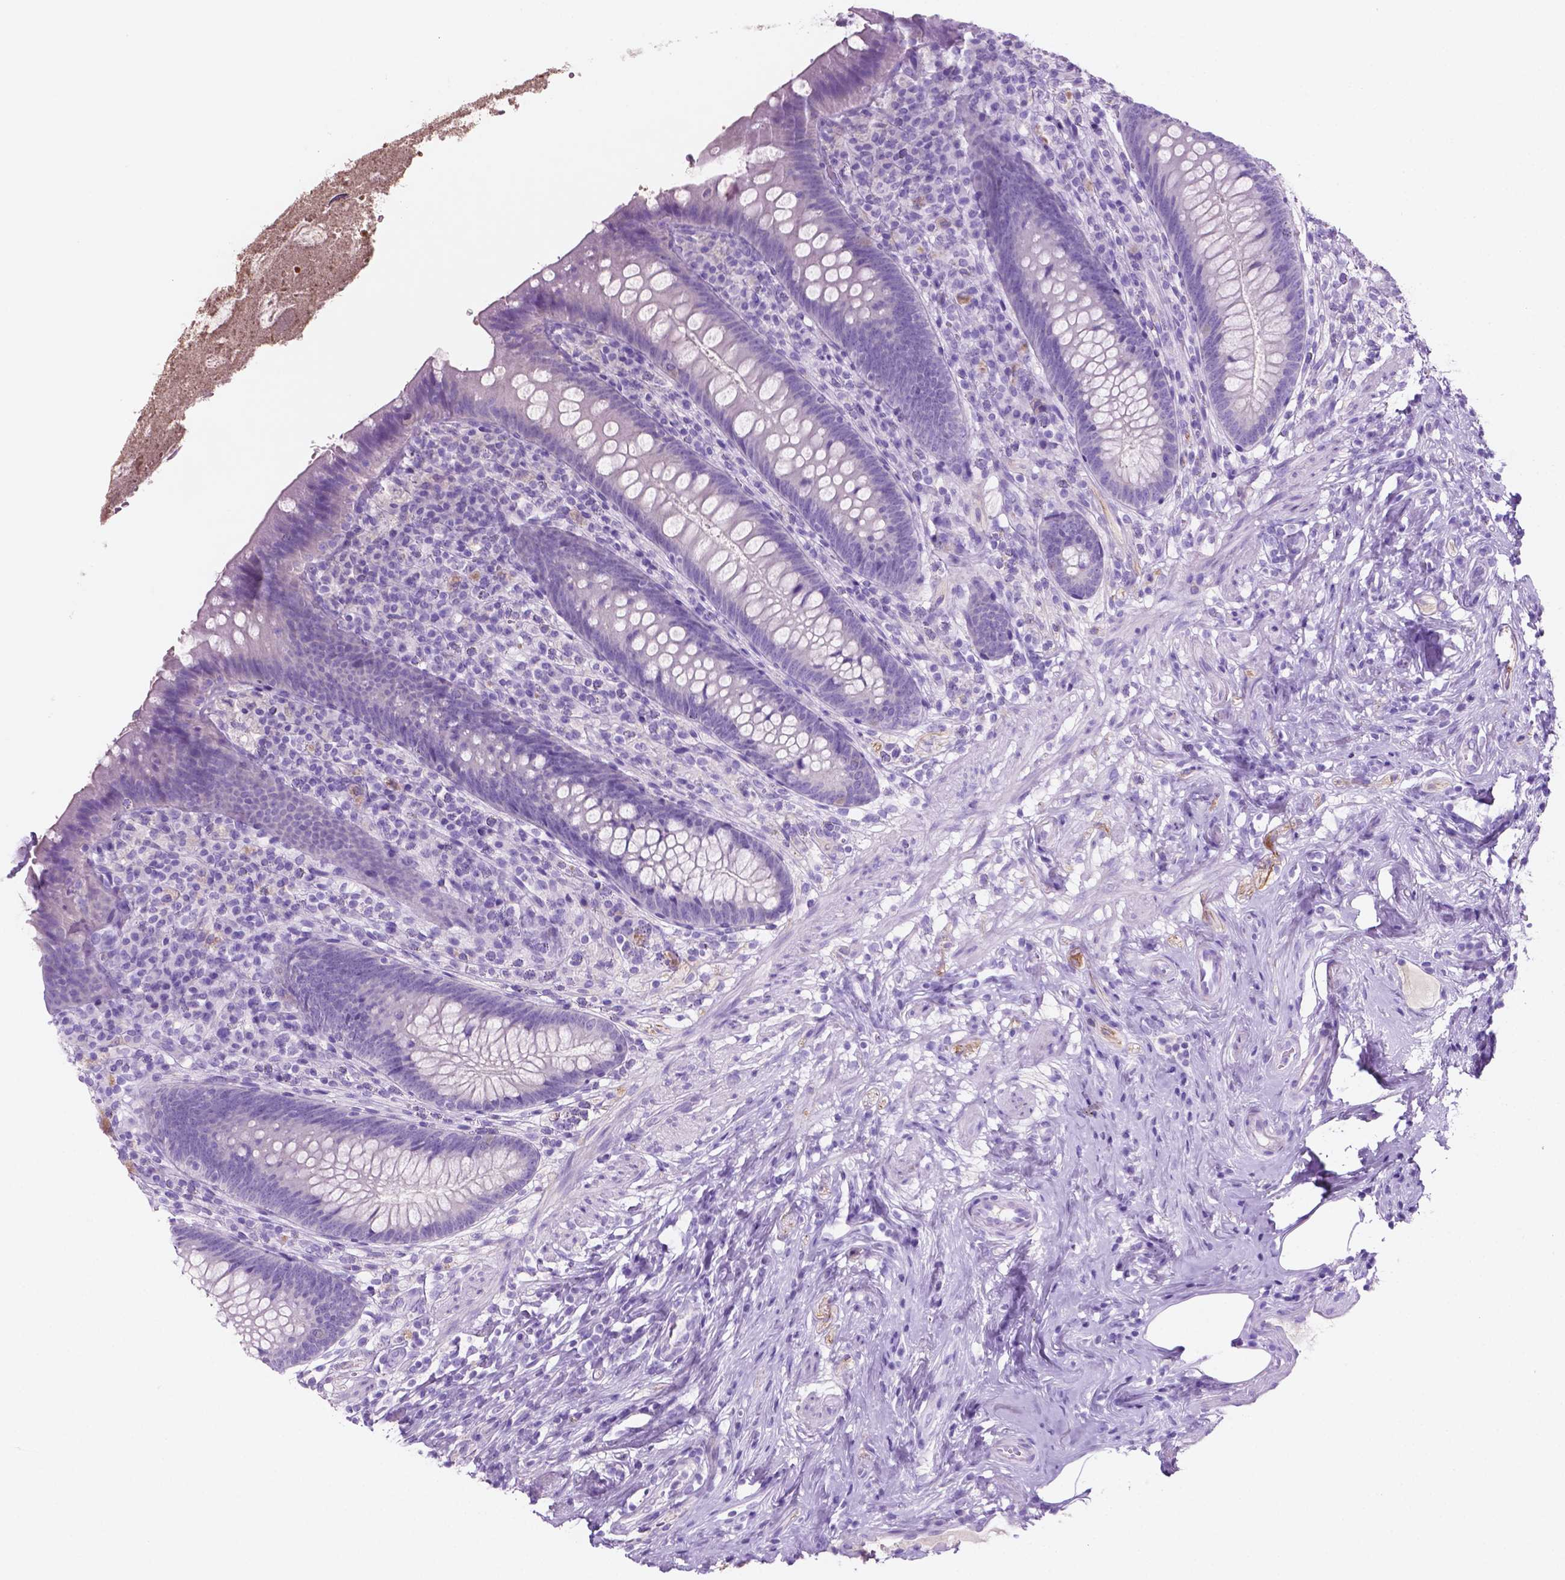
{"staining": {"intensity": "negative", "quantity": "none", "location": "none"}, "tissue": "appendix", "cell_type": "Glandular cells", "image_type": "normal", "snomed": [{"axis": "morphology", "description": "Normal tissue, NOS"}, {"axis": "topography", "description": "Appendix"}], "caption": "Immunohistochemistry (IHC) micrograph of unremarkable appendix stained for a protein (brown), which exhibits no positivity in glandular cells.", "gene": "POU4F1", "patient": {"sex": "male", "age": 47}}